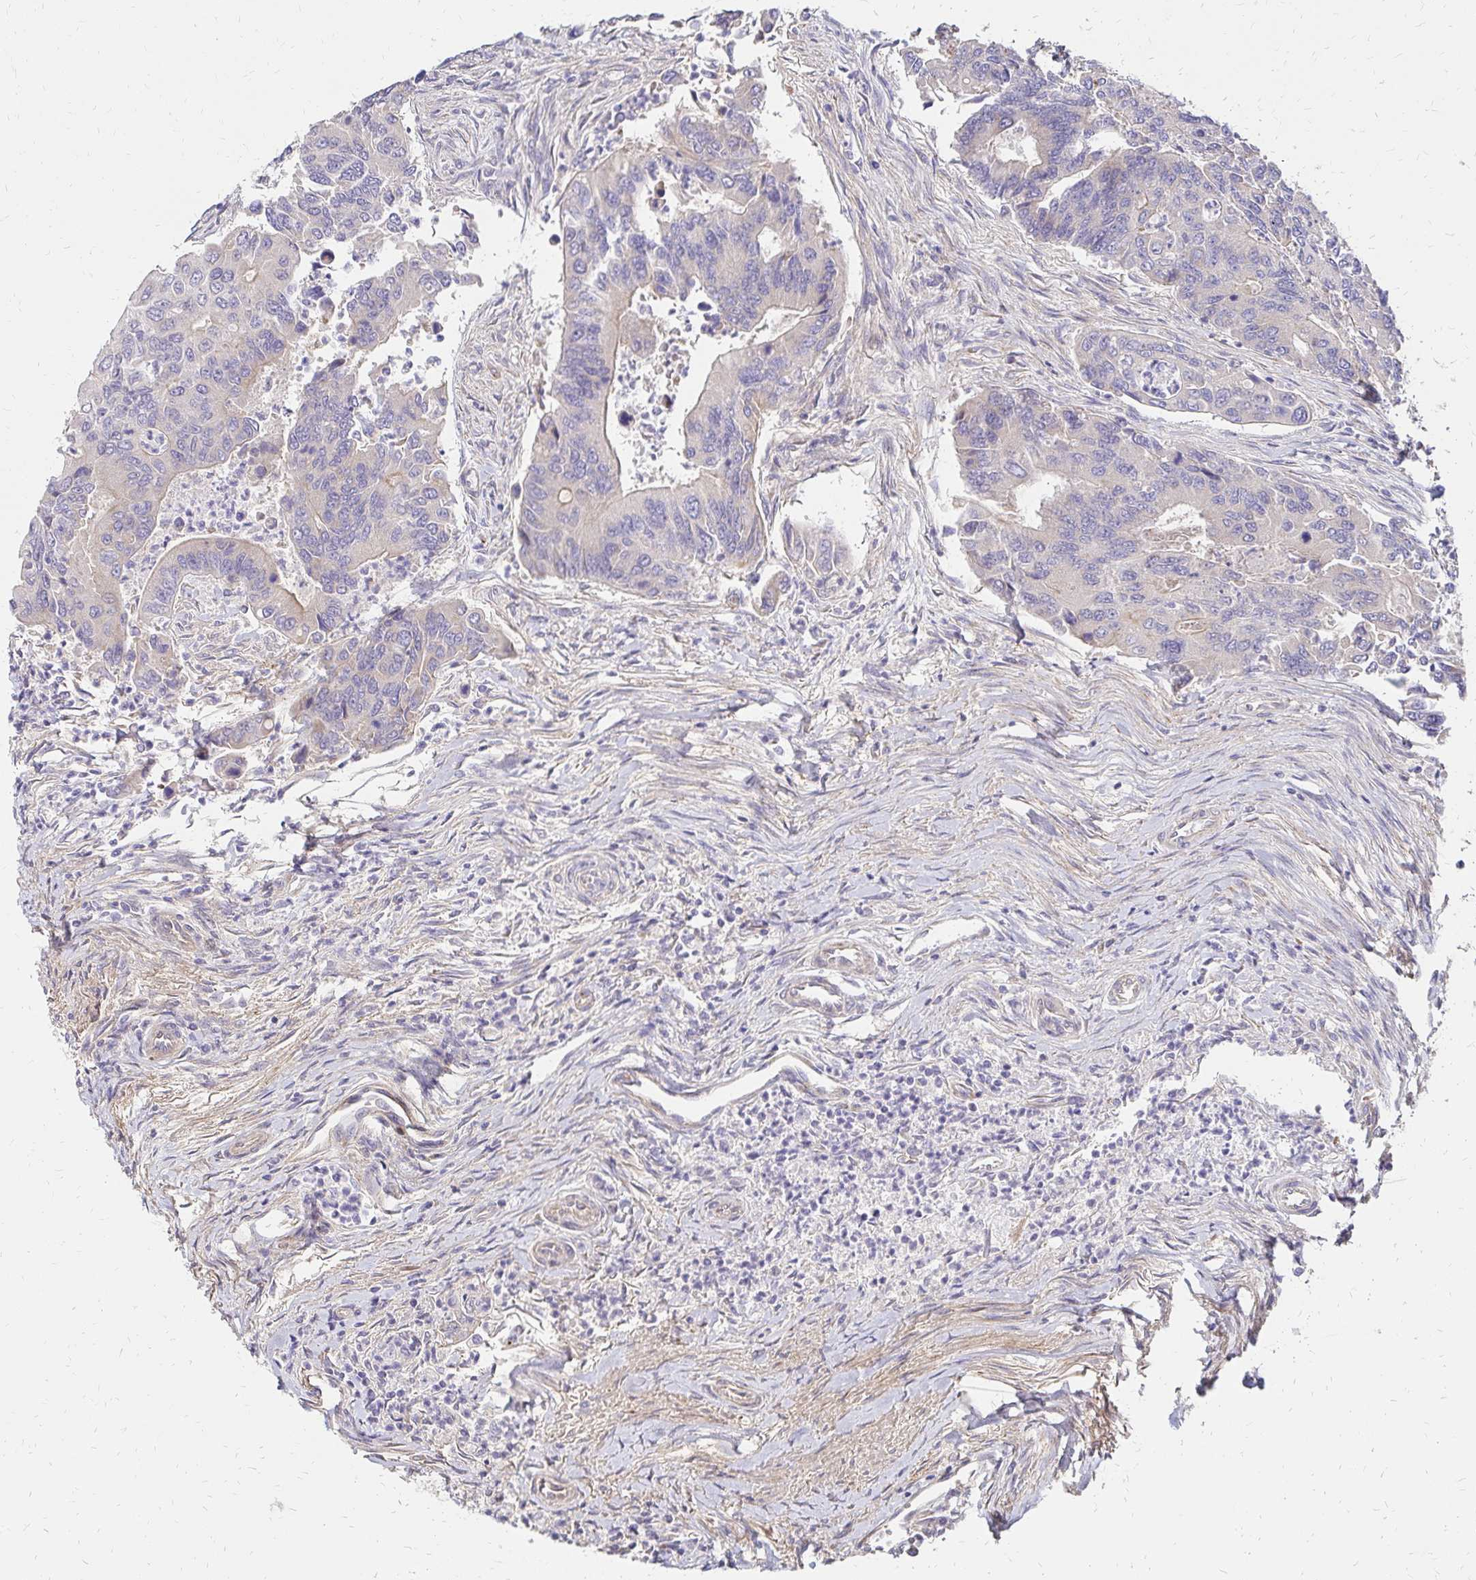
{"staining": {"intensity": "negative", "quantity": "none", "location": "none"}, "tissue": "colorectal cancer", "cell_type": "Tumor cells", "image_type": "cancer", "snomed": [{"axis": "morphology", "description": "Adenocarcinoma, NOS"}, {"axis": "topography", "description": "Colon"}], "caption": "An image of human colorectal cancer is negative for staining in tumor cells.", "gene": "PRIMA1", "patient": {"sex": "female", "age": 67}}